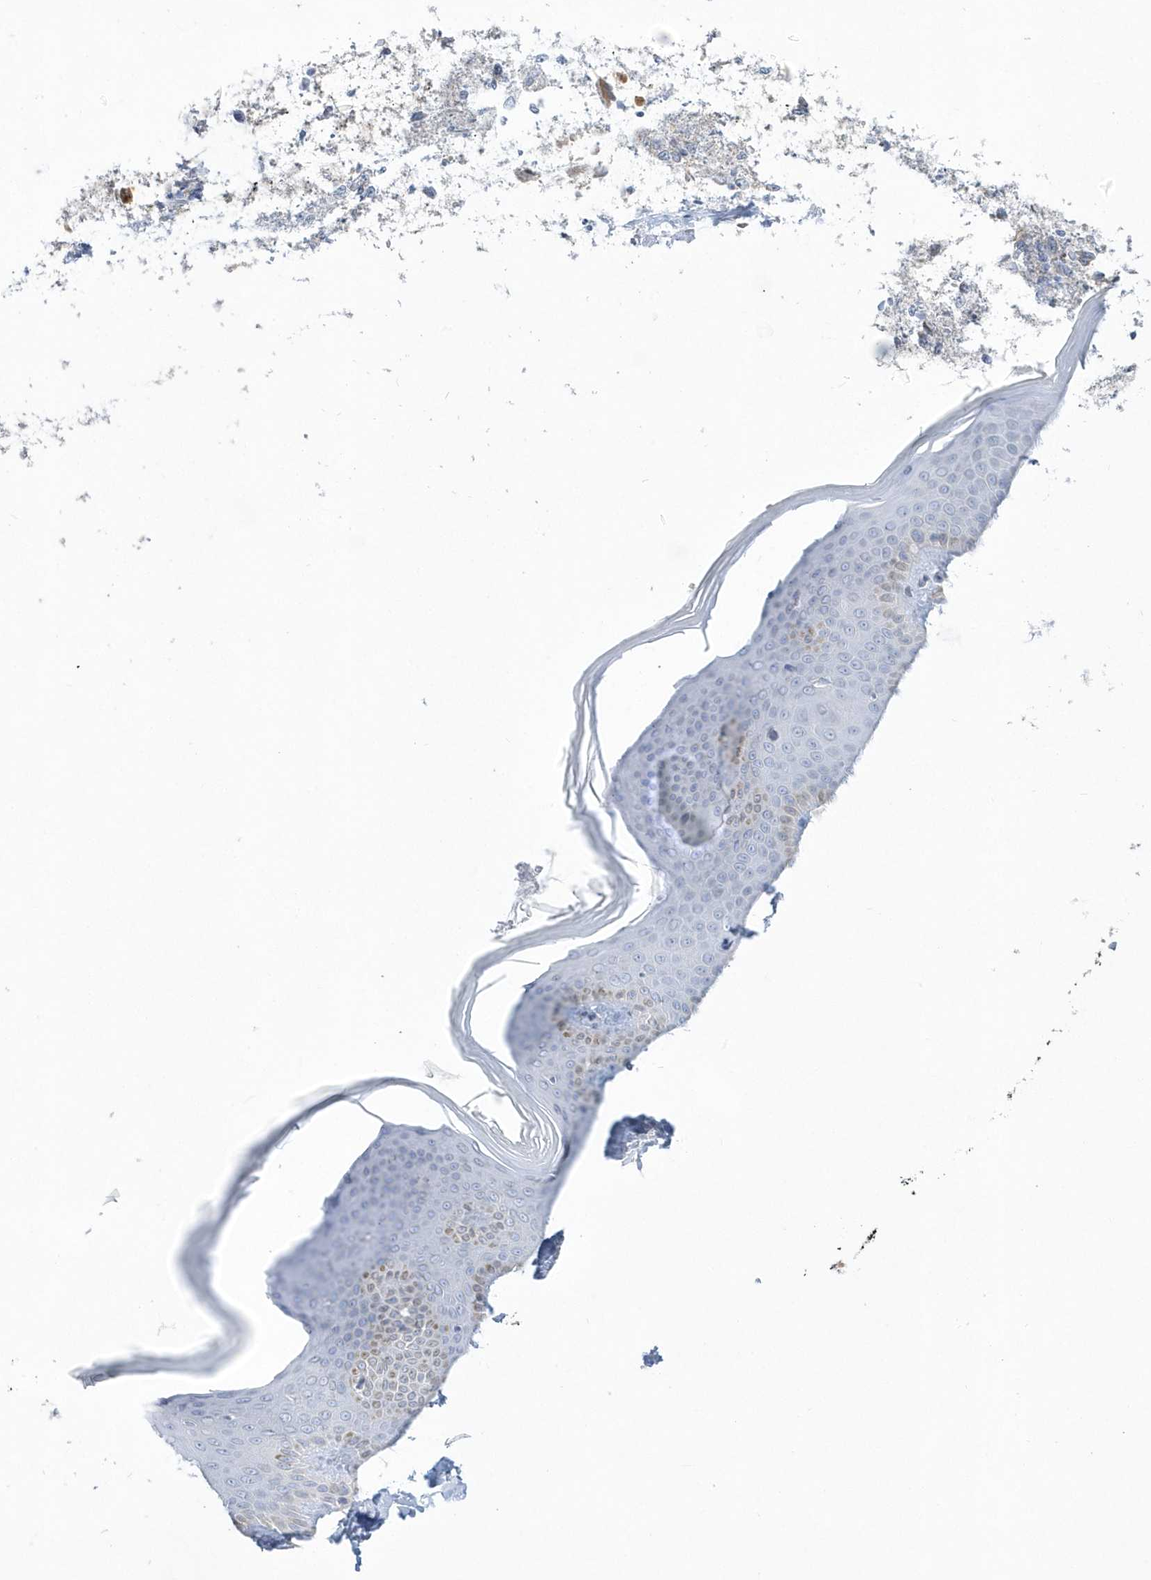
{"staining": {"intensity": "weak", "quantity": ">75%", "location": "cytoplasmic/membranous"}, "tissue": "skin", "cell_type": "Fibroblasts", "image_type": "normal", "snomed": [{"axis": "morphology", "description": "Normal tissue, NOS"}, {"axis": "topography", "description": "Skin"}], "caption": "Immunohistochemical staining of benign skin reveals >75% levels of weak cytoplasmic/membranous protein positivity in approximately >75% of fibroblasts.", "gene": "PCBD1", "patient": {"sex": "male", "age": 36}}